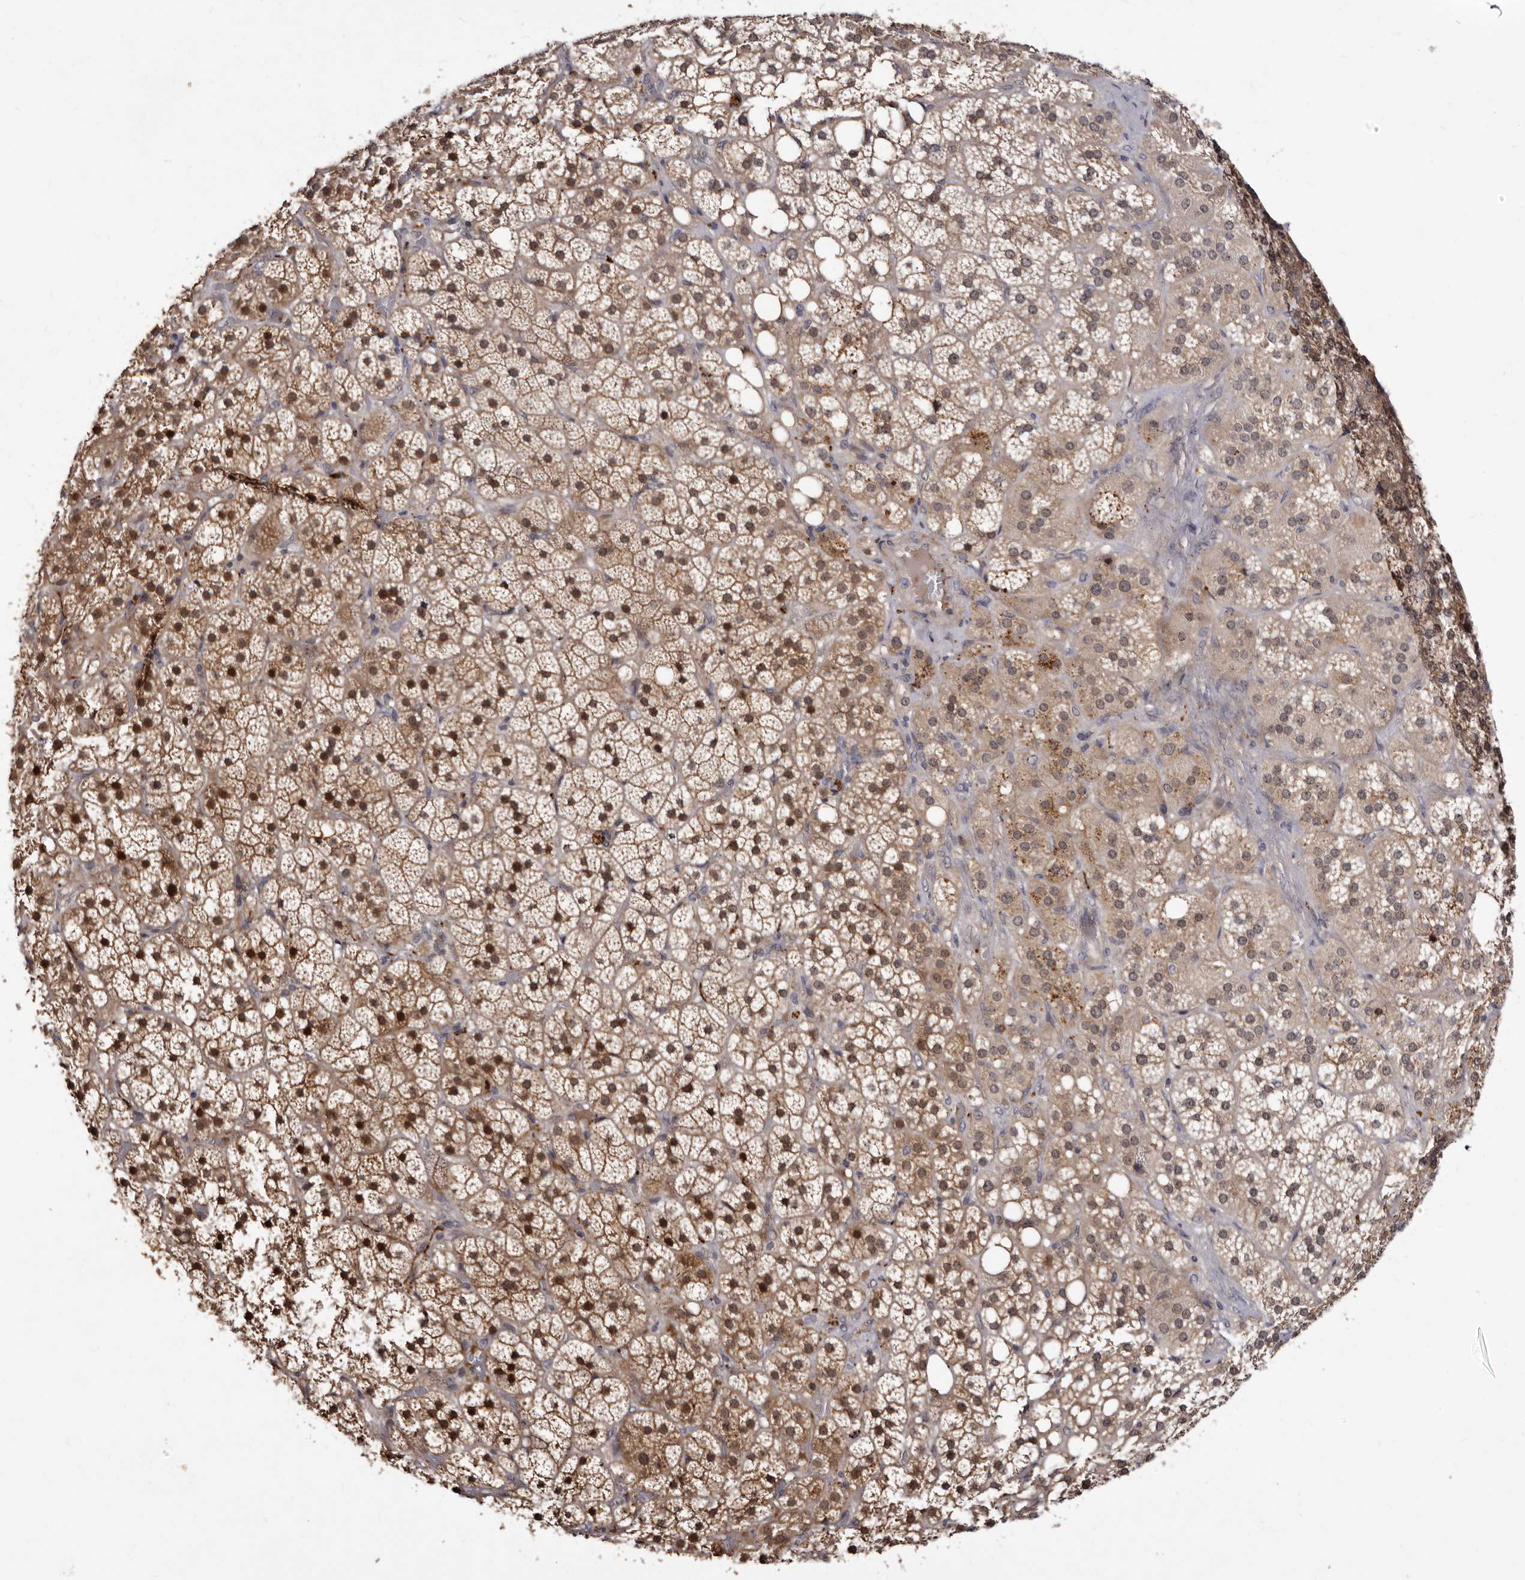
{"staining": {"intensity": "strong", "quantity": "25%-75%", "location": "cytoplasmic/membranous,nuclear"}, "tissue": "adrenal gland", "cell_type": "Glandular cells", "image_type": "normal", "snomed": [{"axis": "morphology", "description": "Normal tissue, NOS"}, {"axis": "topography", "description": "Adrenal gland"}], "caption": "Adrenal gland stained with DAB (3,3'-diaminobenzidine) immunohistochemistry (IHC) displays high levels of strong cytoplasmic/membranous,nuclear expression in about 25%-75% of glandular cells. (IHC, brightfield microscopy, high magnification).", "gene": "LANCL2", "patient": {"sex": "female", "age": 59}}